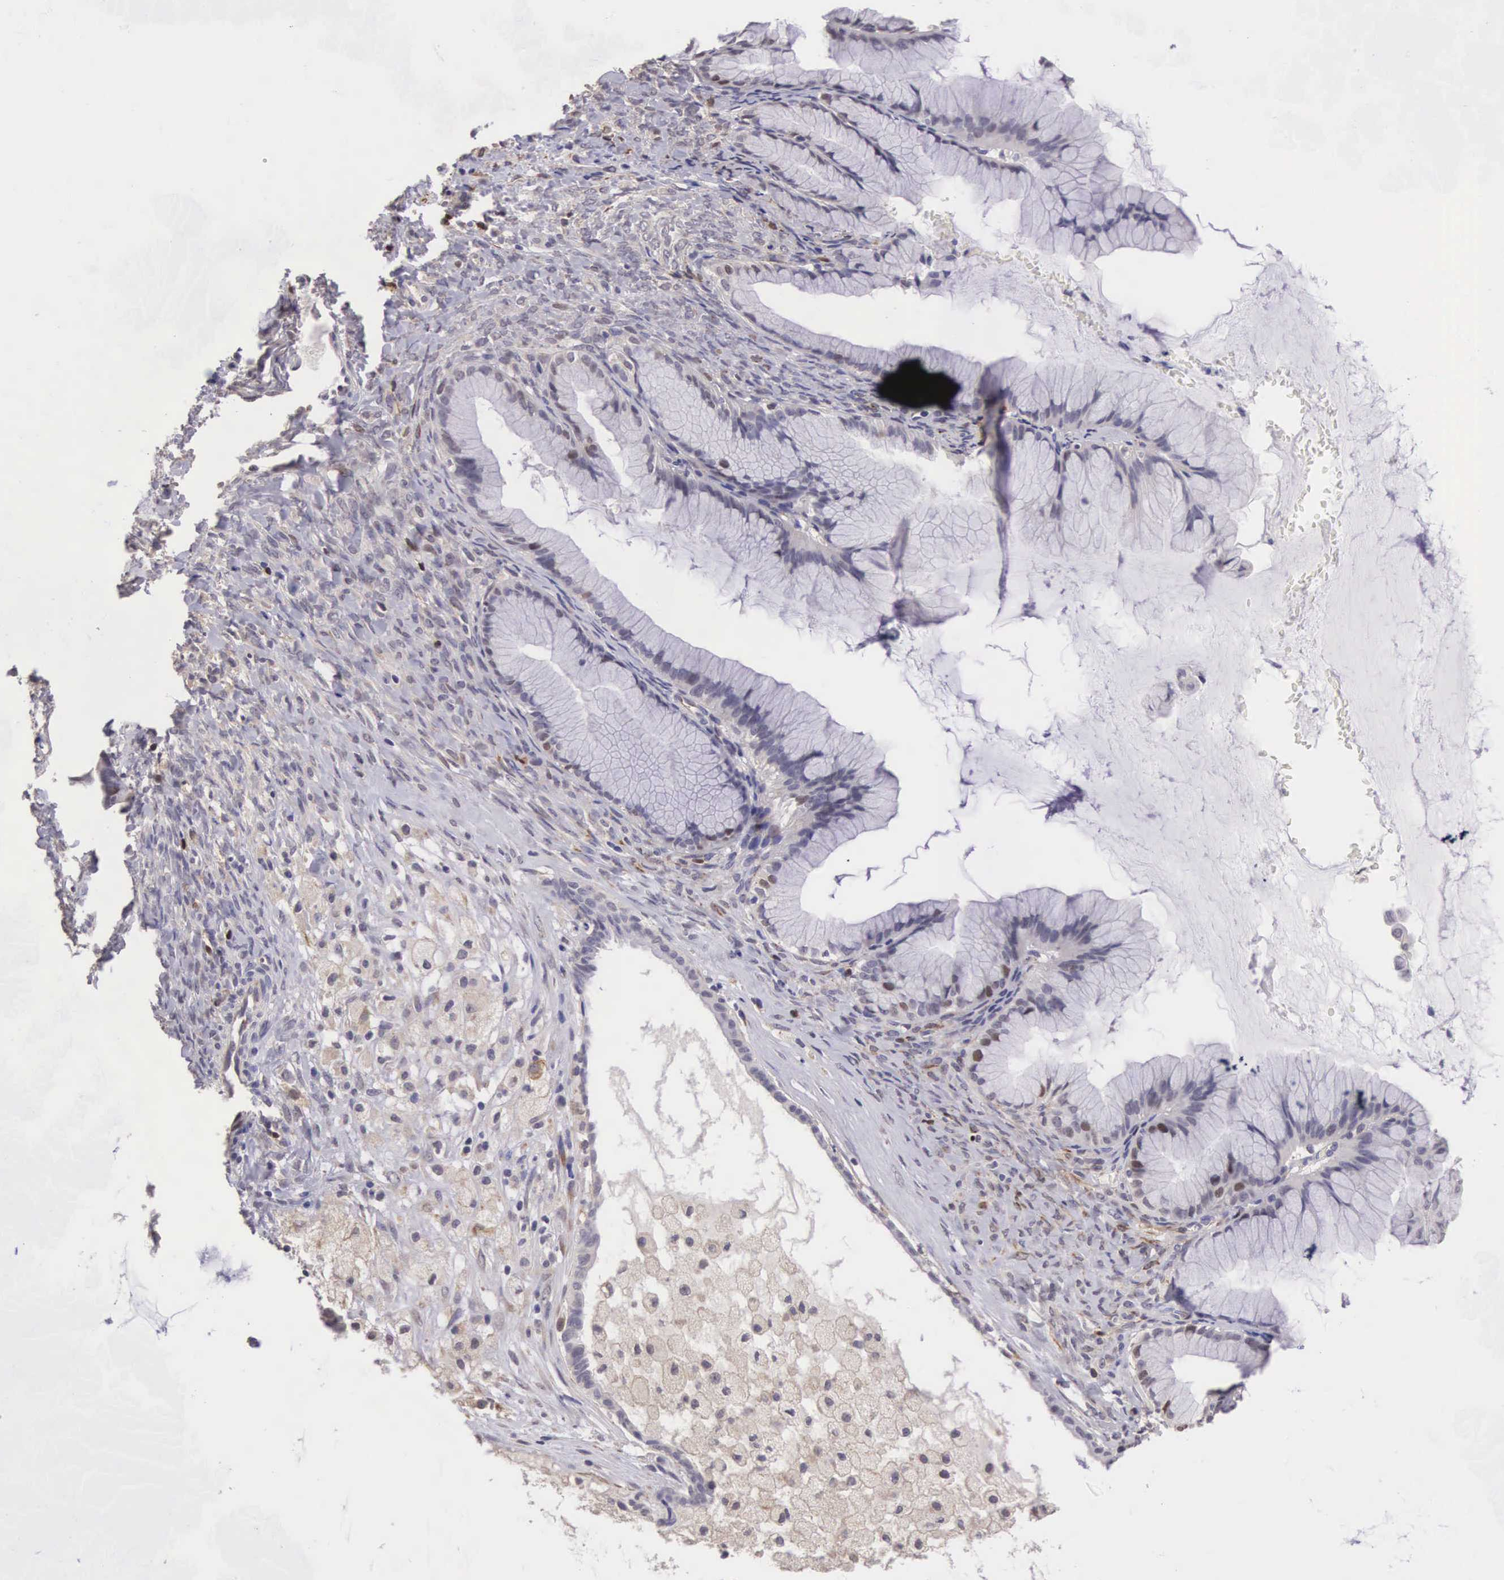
{"staining": {"intensity": "weak", "quantity": "<25%", "location": "cytoplasmic/membranous"}, "tissue": "ovarian cancer", "cell_type": "Tumor cells", "image_type": "cancer", "snomed": [{"axis": "morphology", "description": "Cystadenocarcinoma, mucinous, NOS"}, {"axis": "topography", "description": "Ovary"}], "caption": "Immunohistochemistry photomicrograph of neoplastic tissue: human ovarian cancer (mucinous cystadenocarcinoma) stained with DAB exhibits no significant protein expression in tumor cells.", "gene": "CDC45", "patient": {"sex": "female", "age": 41}}